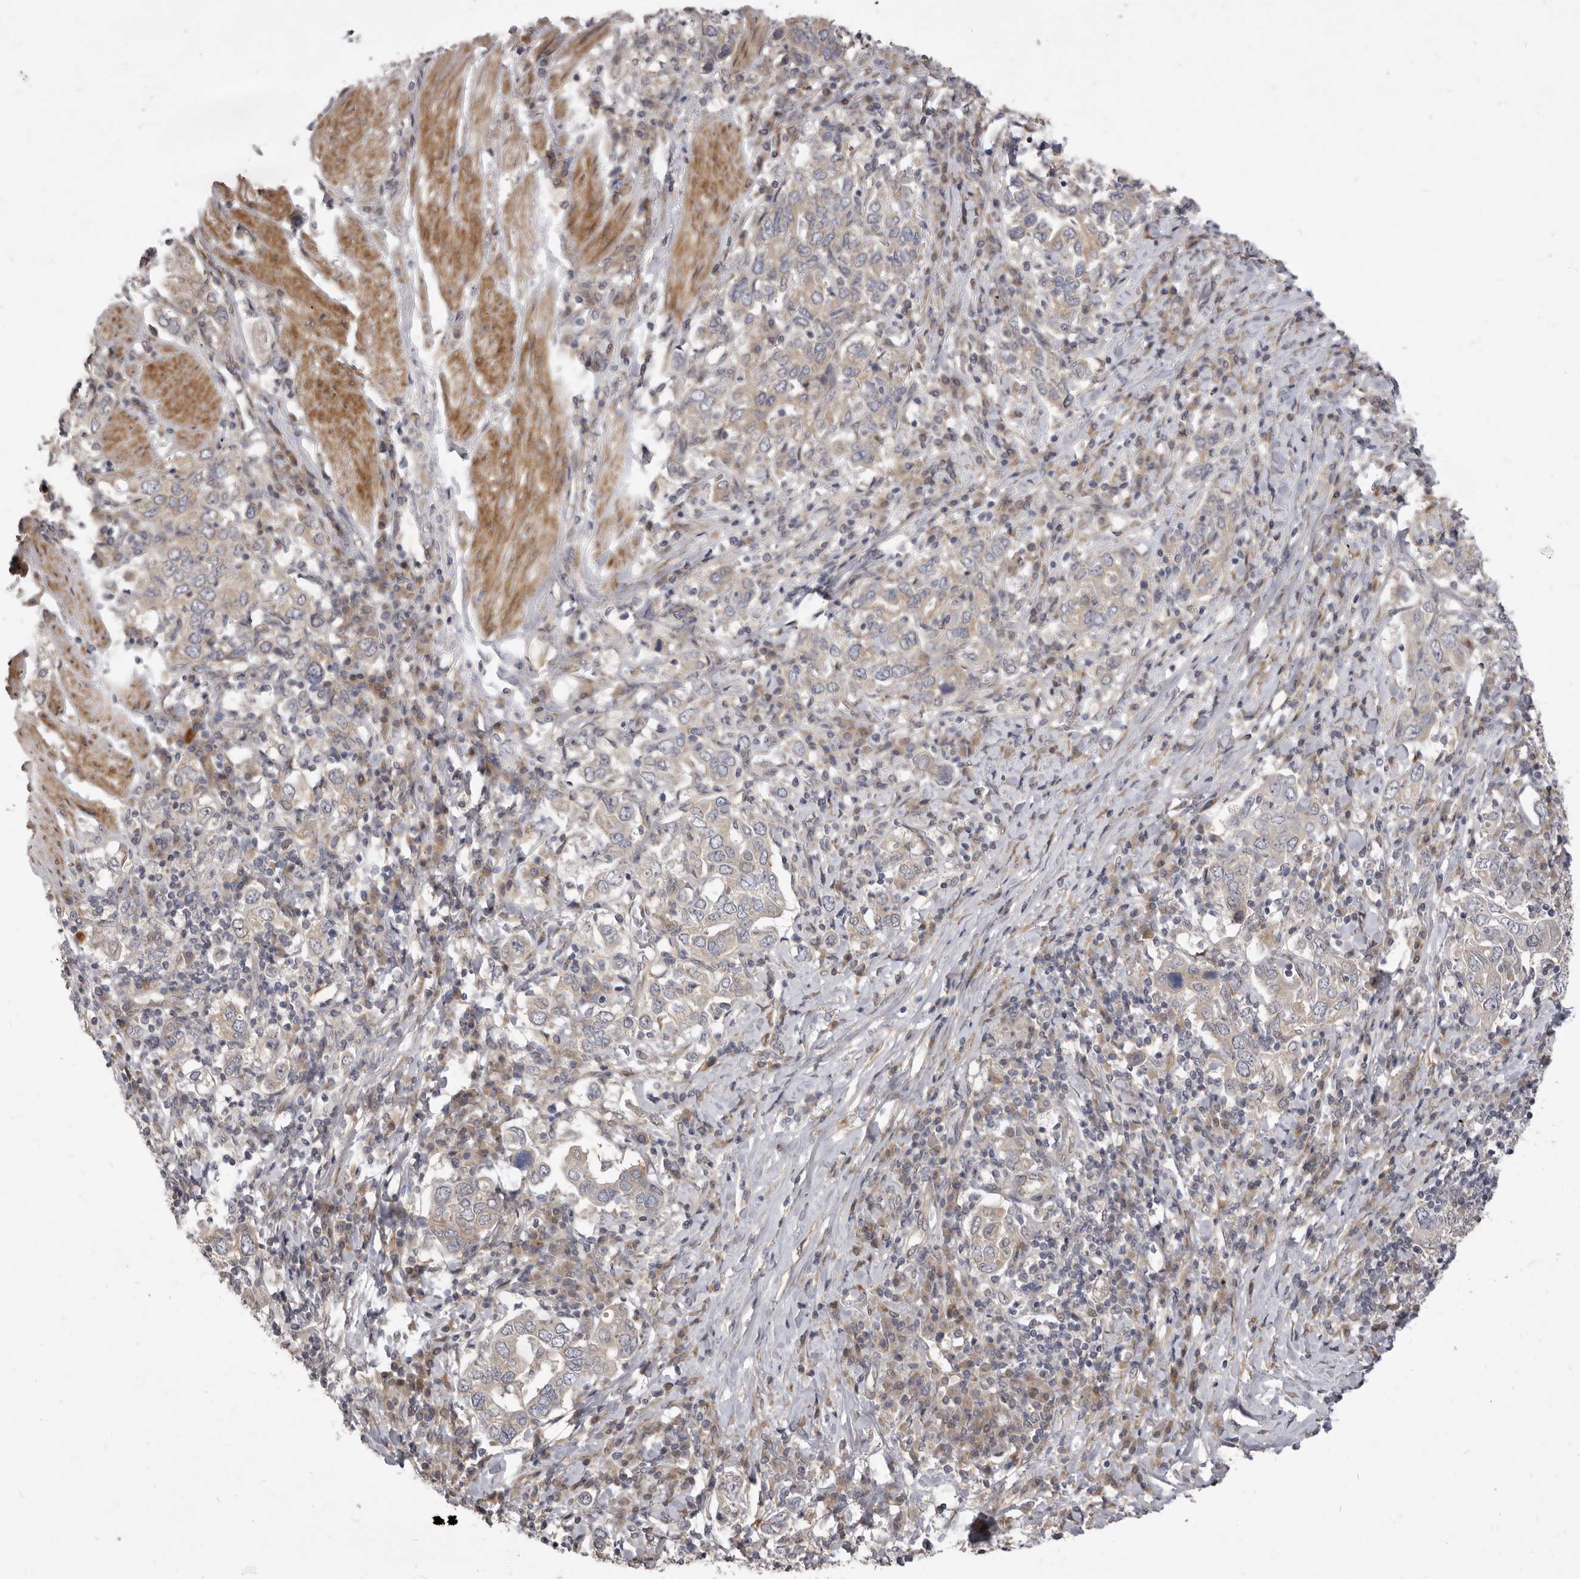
{"staining": {"intensity": "weak", "quantity": "25%-75%", "location": "cytoplasmic/membranous"}, "tissue": "stomach cancer", "cell_type": "Tumor cells", "image_type": "cancer", "snomed": [{"axis": "morphology", "description": "Adenocarcinoma, NOS"}, {"axis": "topography", "description": "Stomach, upper"}], "caption": "A high-resolution micrograph shows immunohistochemistry staining of stomach cancer, which displays weak cytoplasmic/membranous positivity in about 25%-75% of tumor cells.", "gene": "TBC1D8B", "patient": {"sex": "male", "age": 62}}